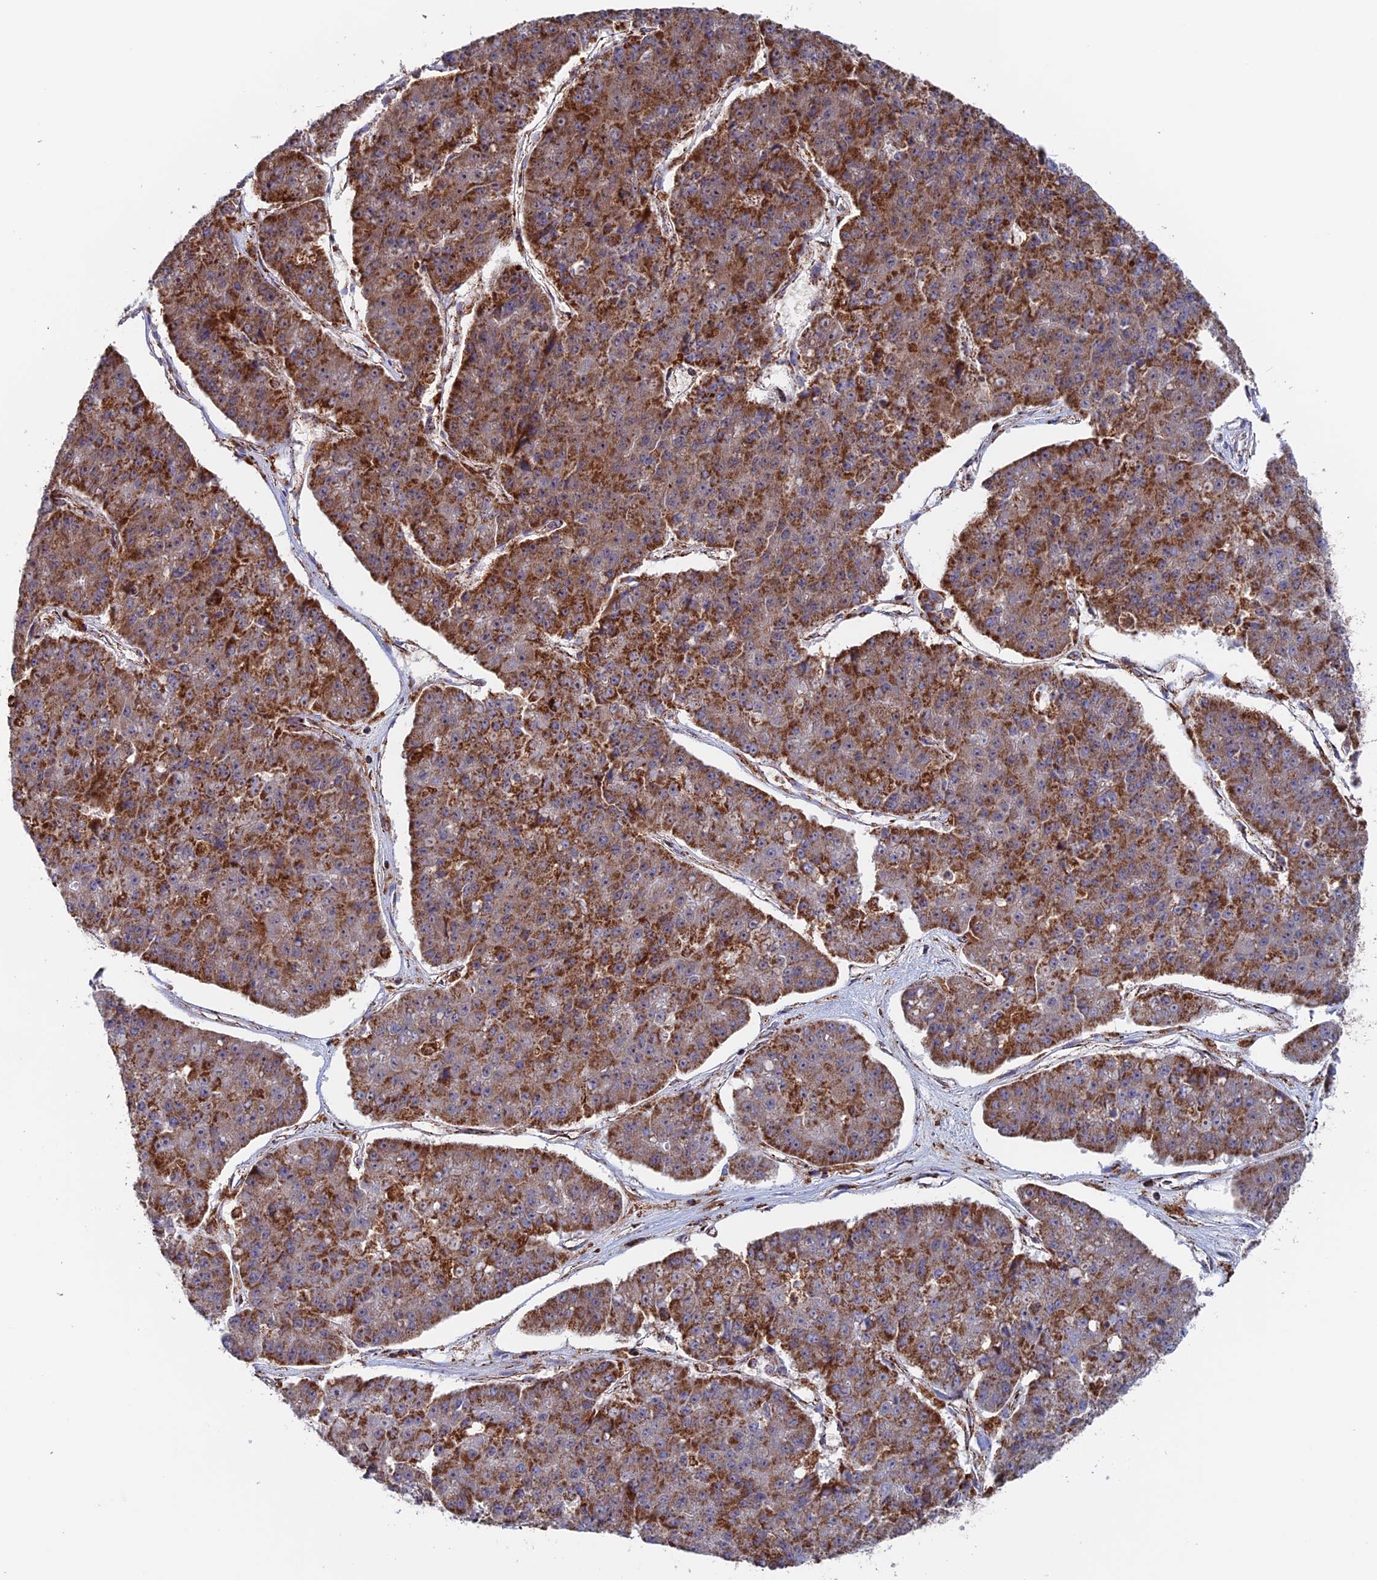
{"staining": {"intensity": "moderate", "quantity": ">75%", "location": "cytoplasmic/membranous"}, "tissue": "pancreatic cancer", "cell_type": "Tumor cells", "image_type": "cancer", "snomed": [{"axis": "morphology", "description": "Adenocarcinoma, NOS"}, {"axis": "topography", "description": "Pancreas"}], "caption": "The photomicrograph demonstrates a brown stain indicating the presence of a protein in the cytoplasmic/membranous of tumor cells in pancreatic adenocarcinoma. The staining was performed using DAB, with brown indicating positive protein expression. Nuclei are stained blue with hematoxylin.", "gene": "DTYMK", "patient": {"sex": "male", "age": 50}}